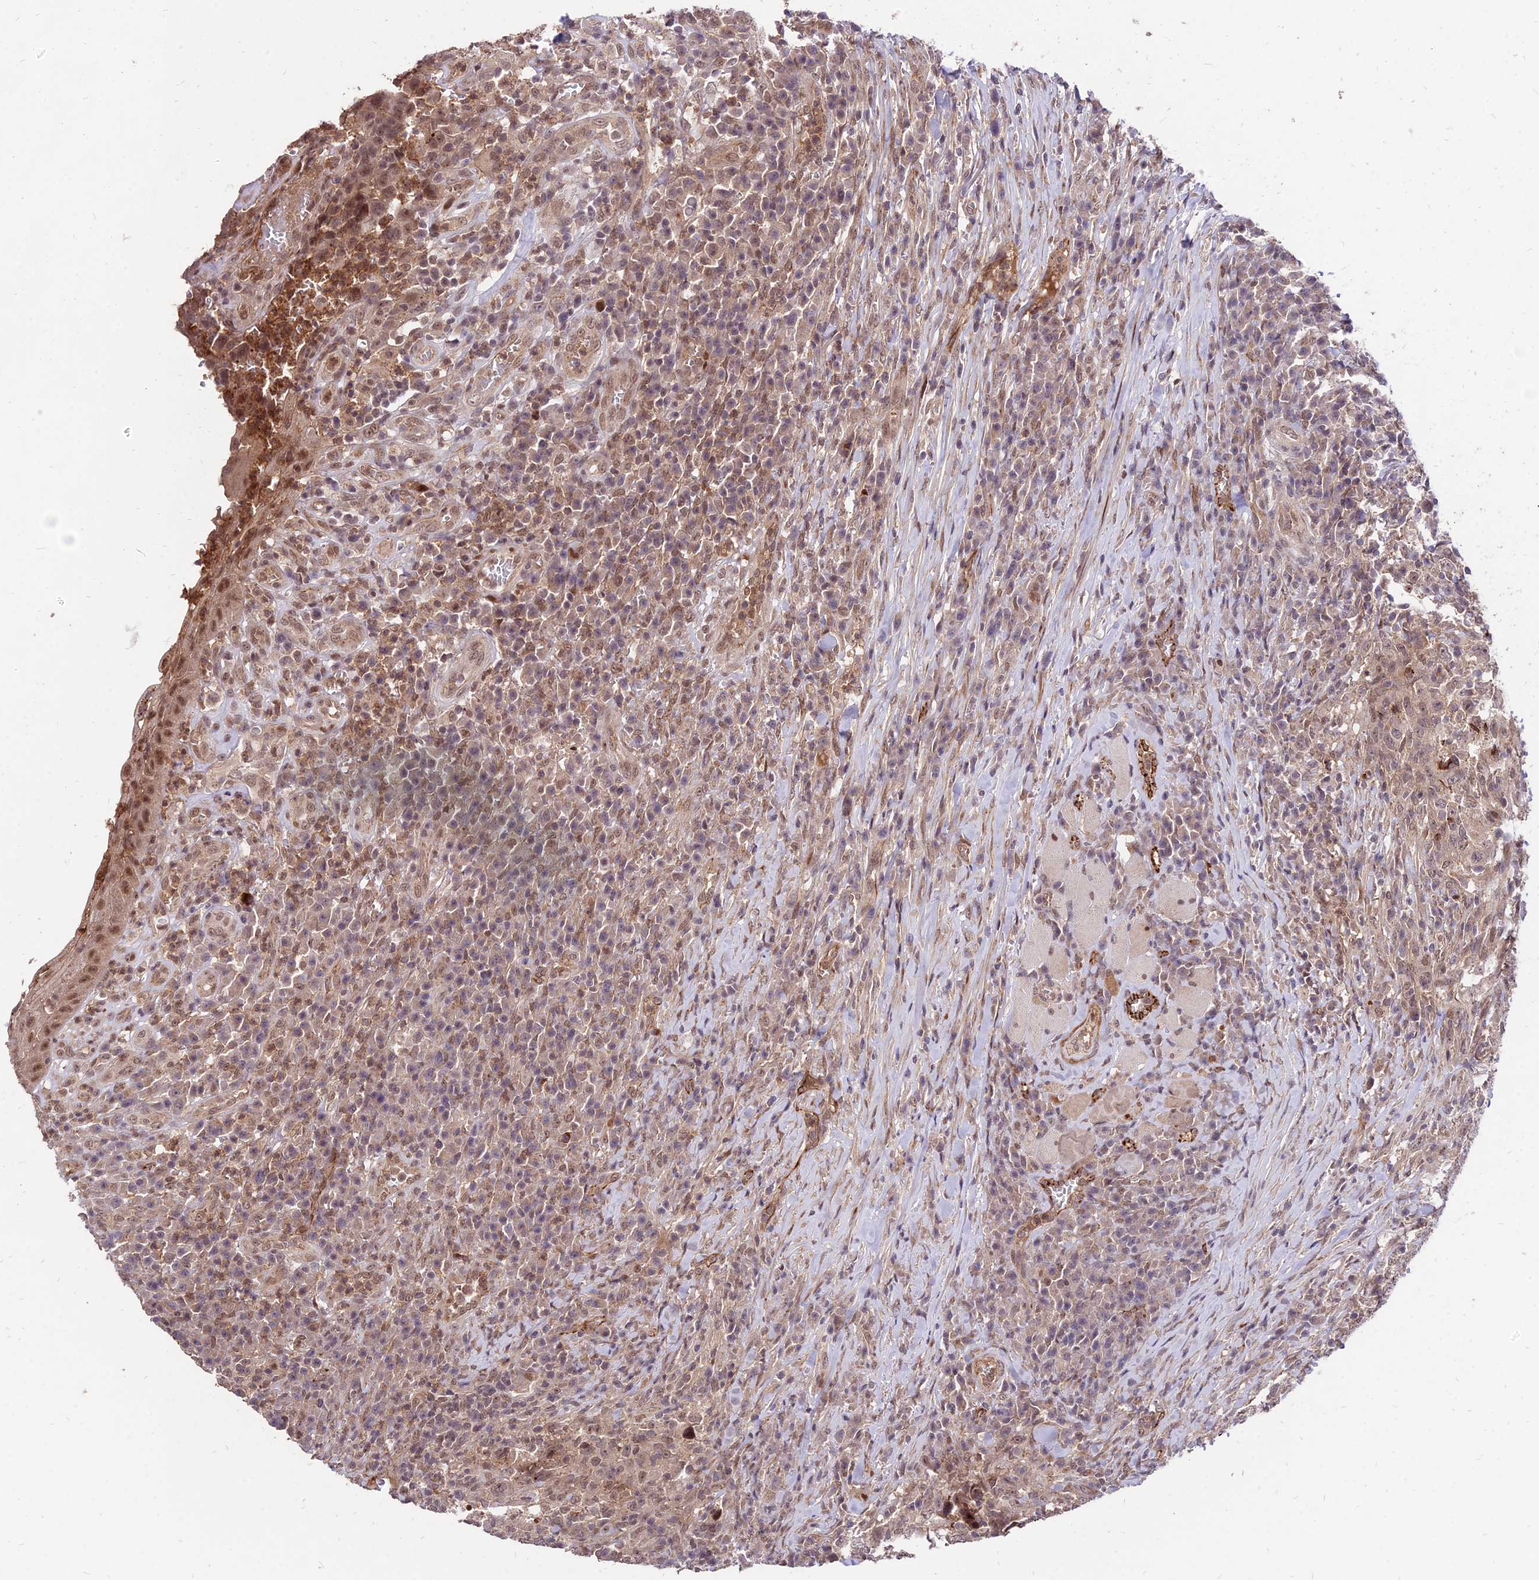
{"staining": {"intensity": "moderate", "quantity": ">75%", "location": "nuclear"}, "tissue": "head and neck cancer", "cell_type": "Tumor cells", "image_type": "cancer", "snomed": [{"axis": "morphology", "description": "Squamous cell carcinoma, NOS"}, {"axis": "topography", "description": "Head-Neck"}], "caption": "The micrograph demonstrates immunohistochemical staining of head and neck squamous cell carcinoma. There is moderate nuclear positivity is present in approximately >75% of tumor cells.", "gene": "ZNF85", "patient": {"sex": "male", "age": 66}}